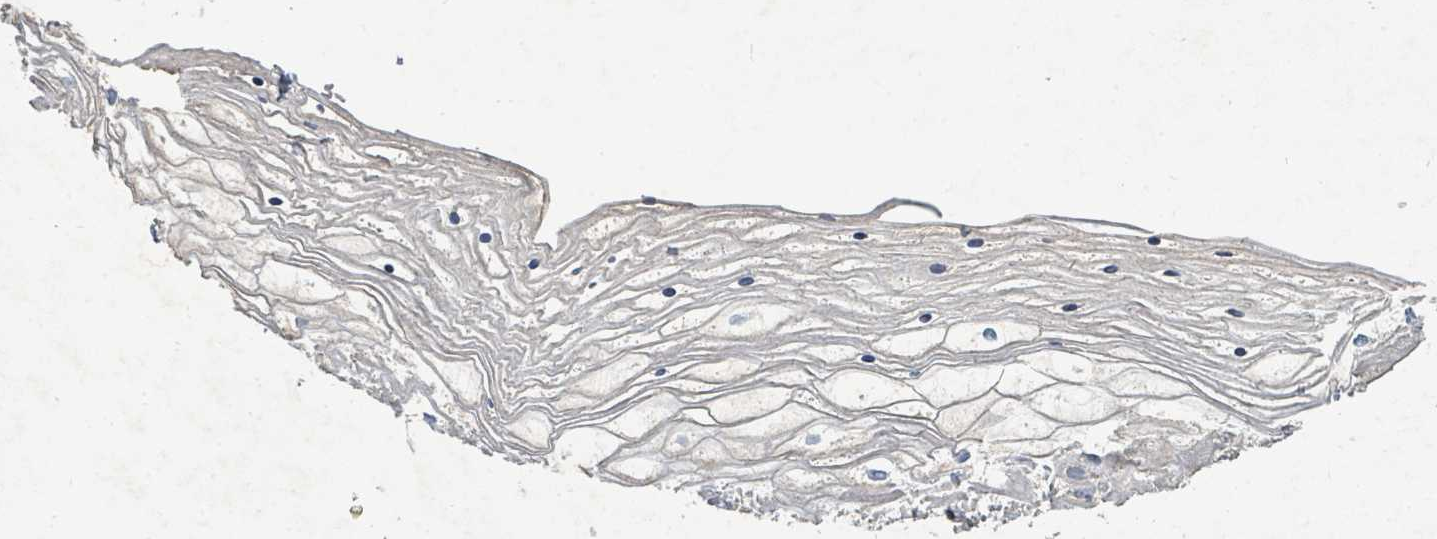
{"staining": {"intensity": "moderate", "quantity": "<25%", "location": "cytoplasmic/membranous"}, "tissue": "vagina", "cell_type": "Squamous epithelial cells", "image_type": "normal", "snomed": [{"axis": "morphology", "description": "Normal tissue, NOS"}, {"axis": "topography", "description": "Vagina"}], "caption": "An IHC photomicrograph of benign tissue is shown. Protein staining in brown shows moderate cytoplasmic/membranous positivity in vagina within squamous epithelial cells.", "gene": "IFIT1", "patient": {"sex": "female", "age": 59}}